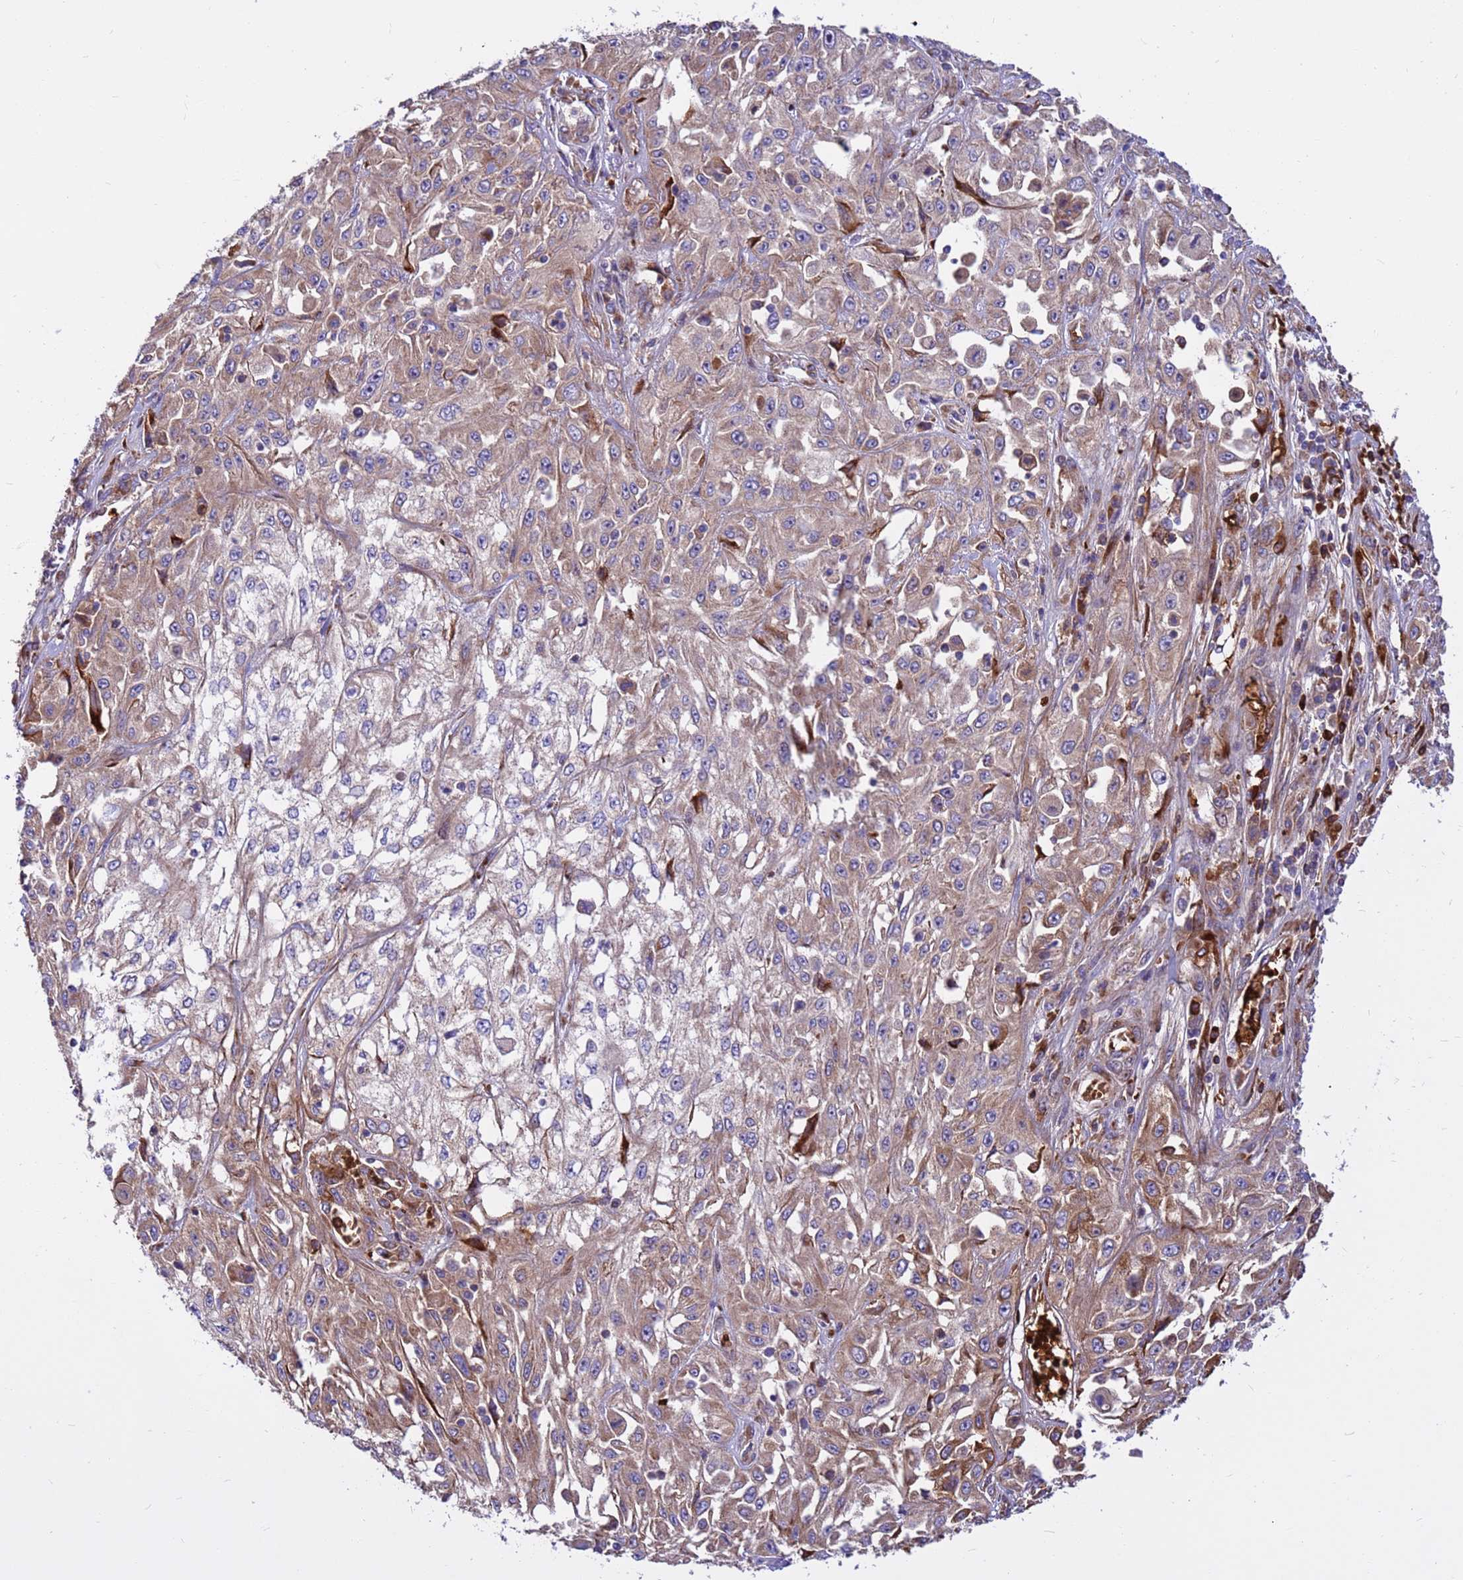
{"staining": {"intensity": "moderate", "quantity": "<25%", "location": "cytoplasmic/membranous"}, "tissue": "skin cancer", "cell_type": "Tumor cells", "image_type": "cancer", "snomed": [{"axis": "morphology", "description": "Squamous cell carcinoma, NOS"}, {"axis": "morphology", "description": "Squamous cell carcinoma, metastatic, NOS"}, {"axis": "topography", "description": "Skin"}, {"axis": "topography", "description": "Lymph node"}], "caption": "Immunohistochemical staining of human skin squamous cell carcinoma reveals low levels of moderate cytoplasmic/membranous protein staining in approximately <25% of tumor cells.", "gene": "ZNF669", "patient": {"sex": "male", "age": 75}}